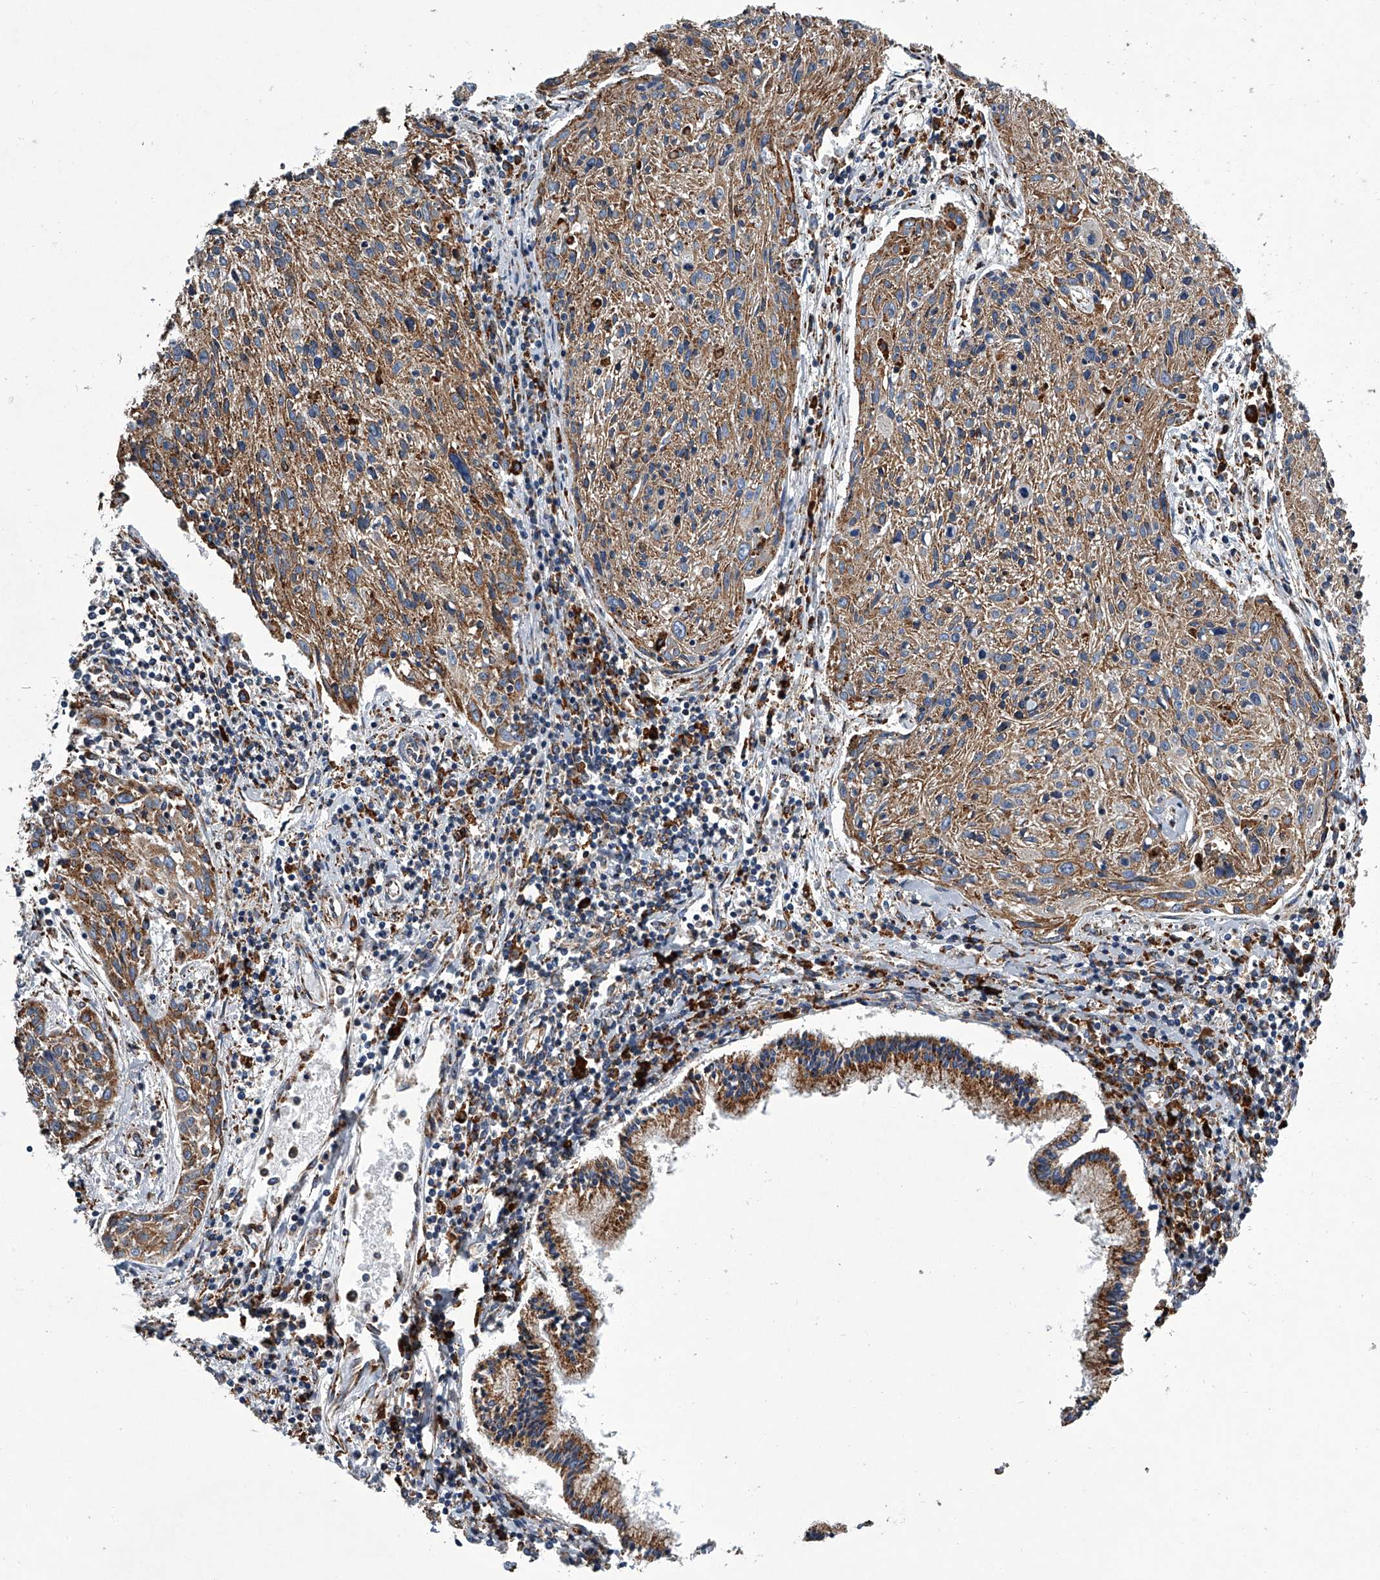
{"staining": {"intensity": "moderate", "quantity": "25%-75%", "location": "cytoplasmic/membranous"}, "tissue": "cervical cancer", "cell_type": "Tumor cells", "image_type": "cancer", "snomed": [{"axis": "morphology", "description": "Squamous cell carcinoma, NOS"}, {"axis": "topography", "description": "Cervix"}], "caption": "Immunohistochemical staining of human cervical squamous cell carcinoma displays medium levels of moderate cytoplasmic/membranous protein positivity in approximately 25%-75% of tumor cells.", "gene": "TMEM63C", "patient": {"sex": "female", "age": 51}}